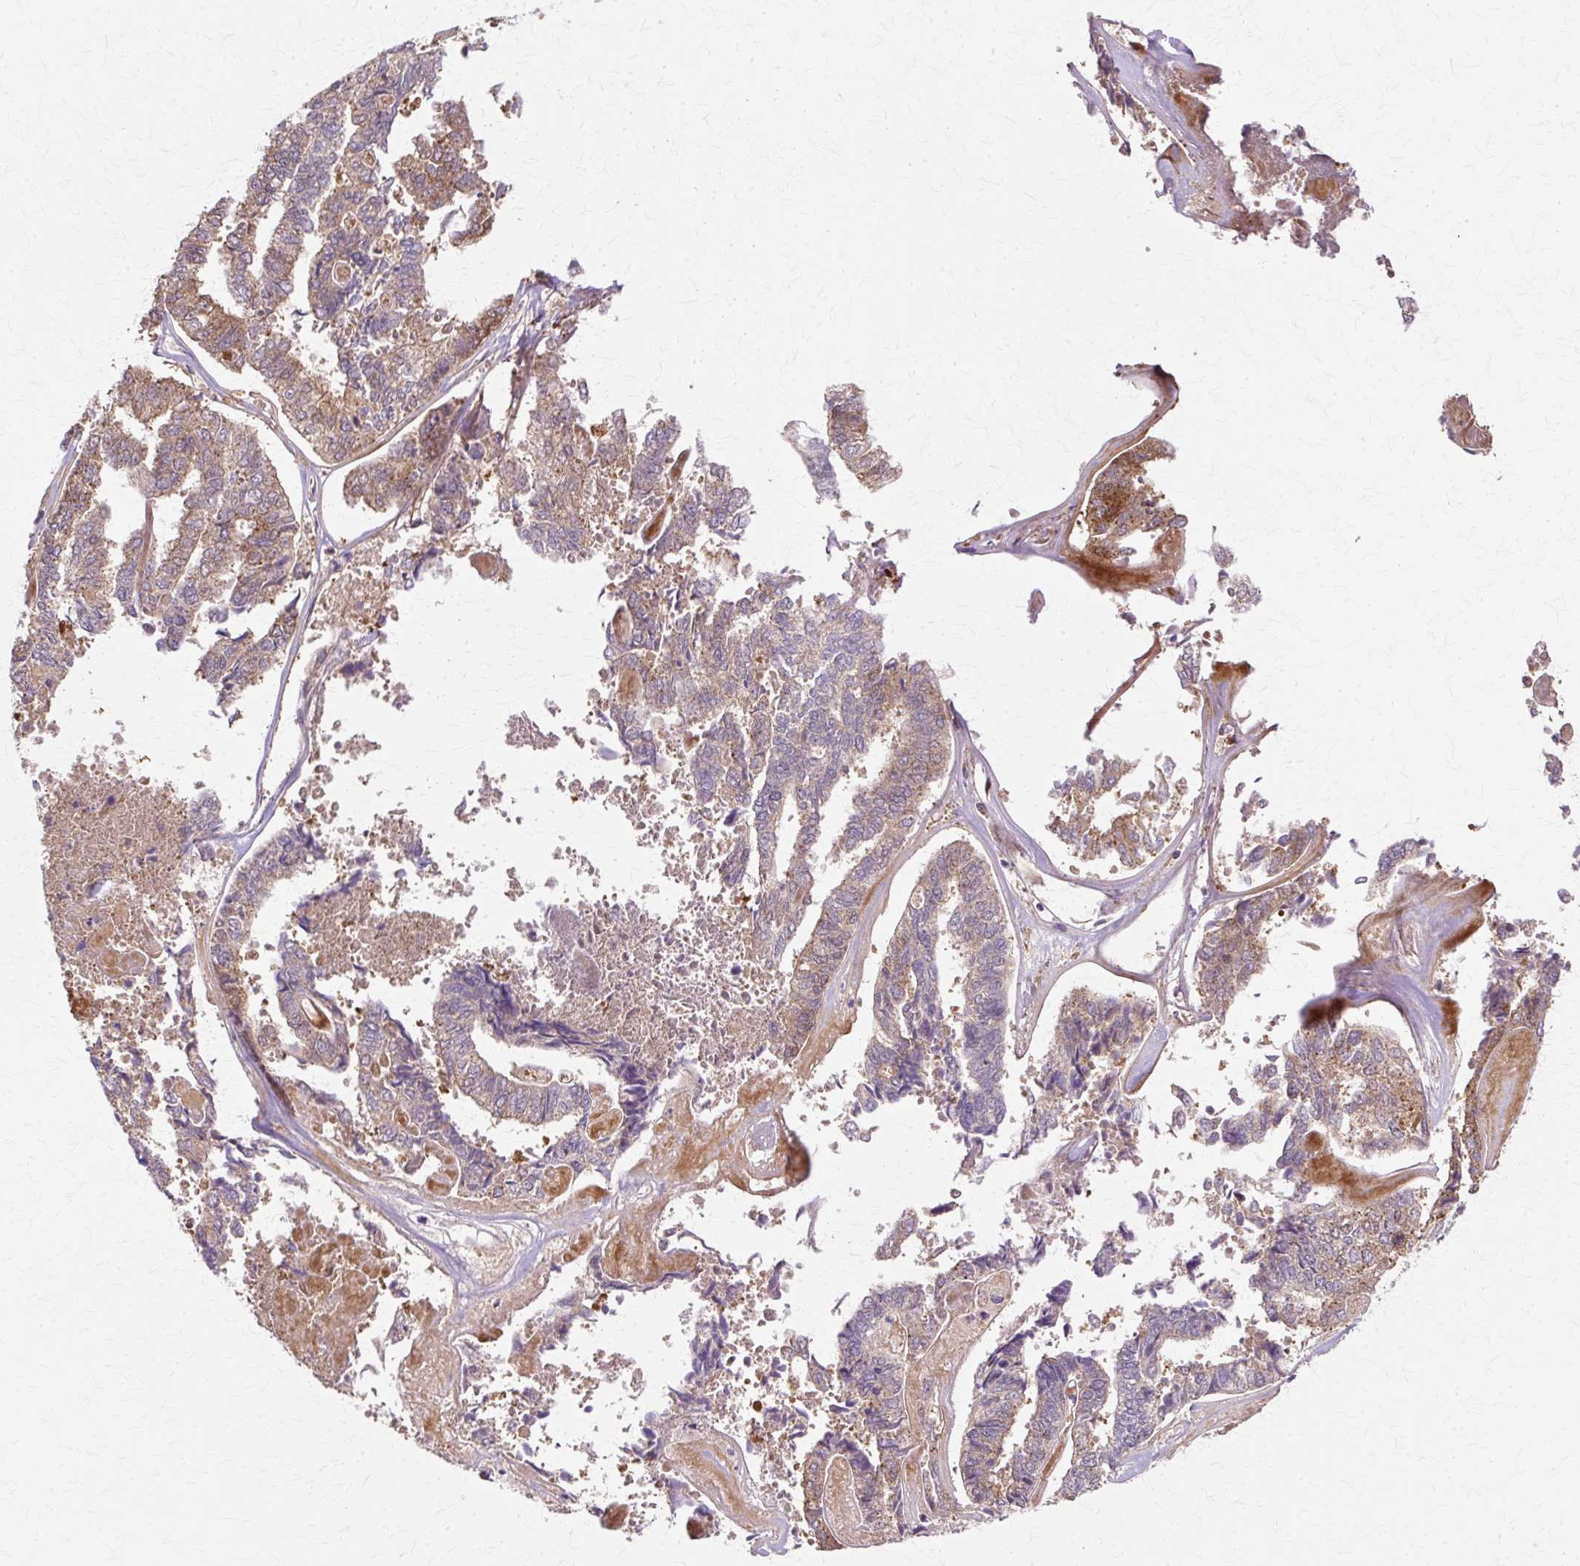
{"staining": {"intensity": "moderate", "quantity": "25%-75%", "location": "cytoplasmic/membranous"}, "tissue": "endometrial cancer", "cell_type": "Tumor cells", "image_type": "cancer", "snomed": [{"axis": "morphology", "description": "Adenocarcinoma, NOS"}, {"axis": "topography", "description": "Endometrium"}], "caption": "Immunohistochemistry (IHC) of human endometrial cancer demonstrates medium levels of moderate cytoplasmic/membranous staining in approximately 25%-75% of tumor cells.", "gene": "COPB1", "patient": {"sex": "female", "age": 73}}